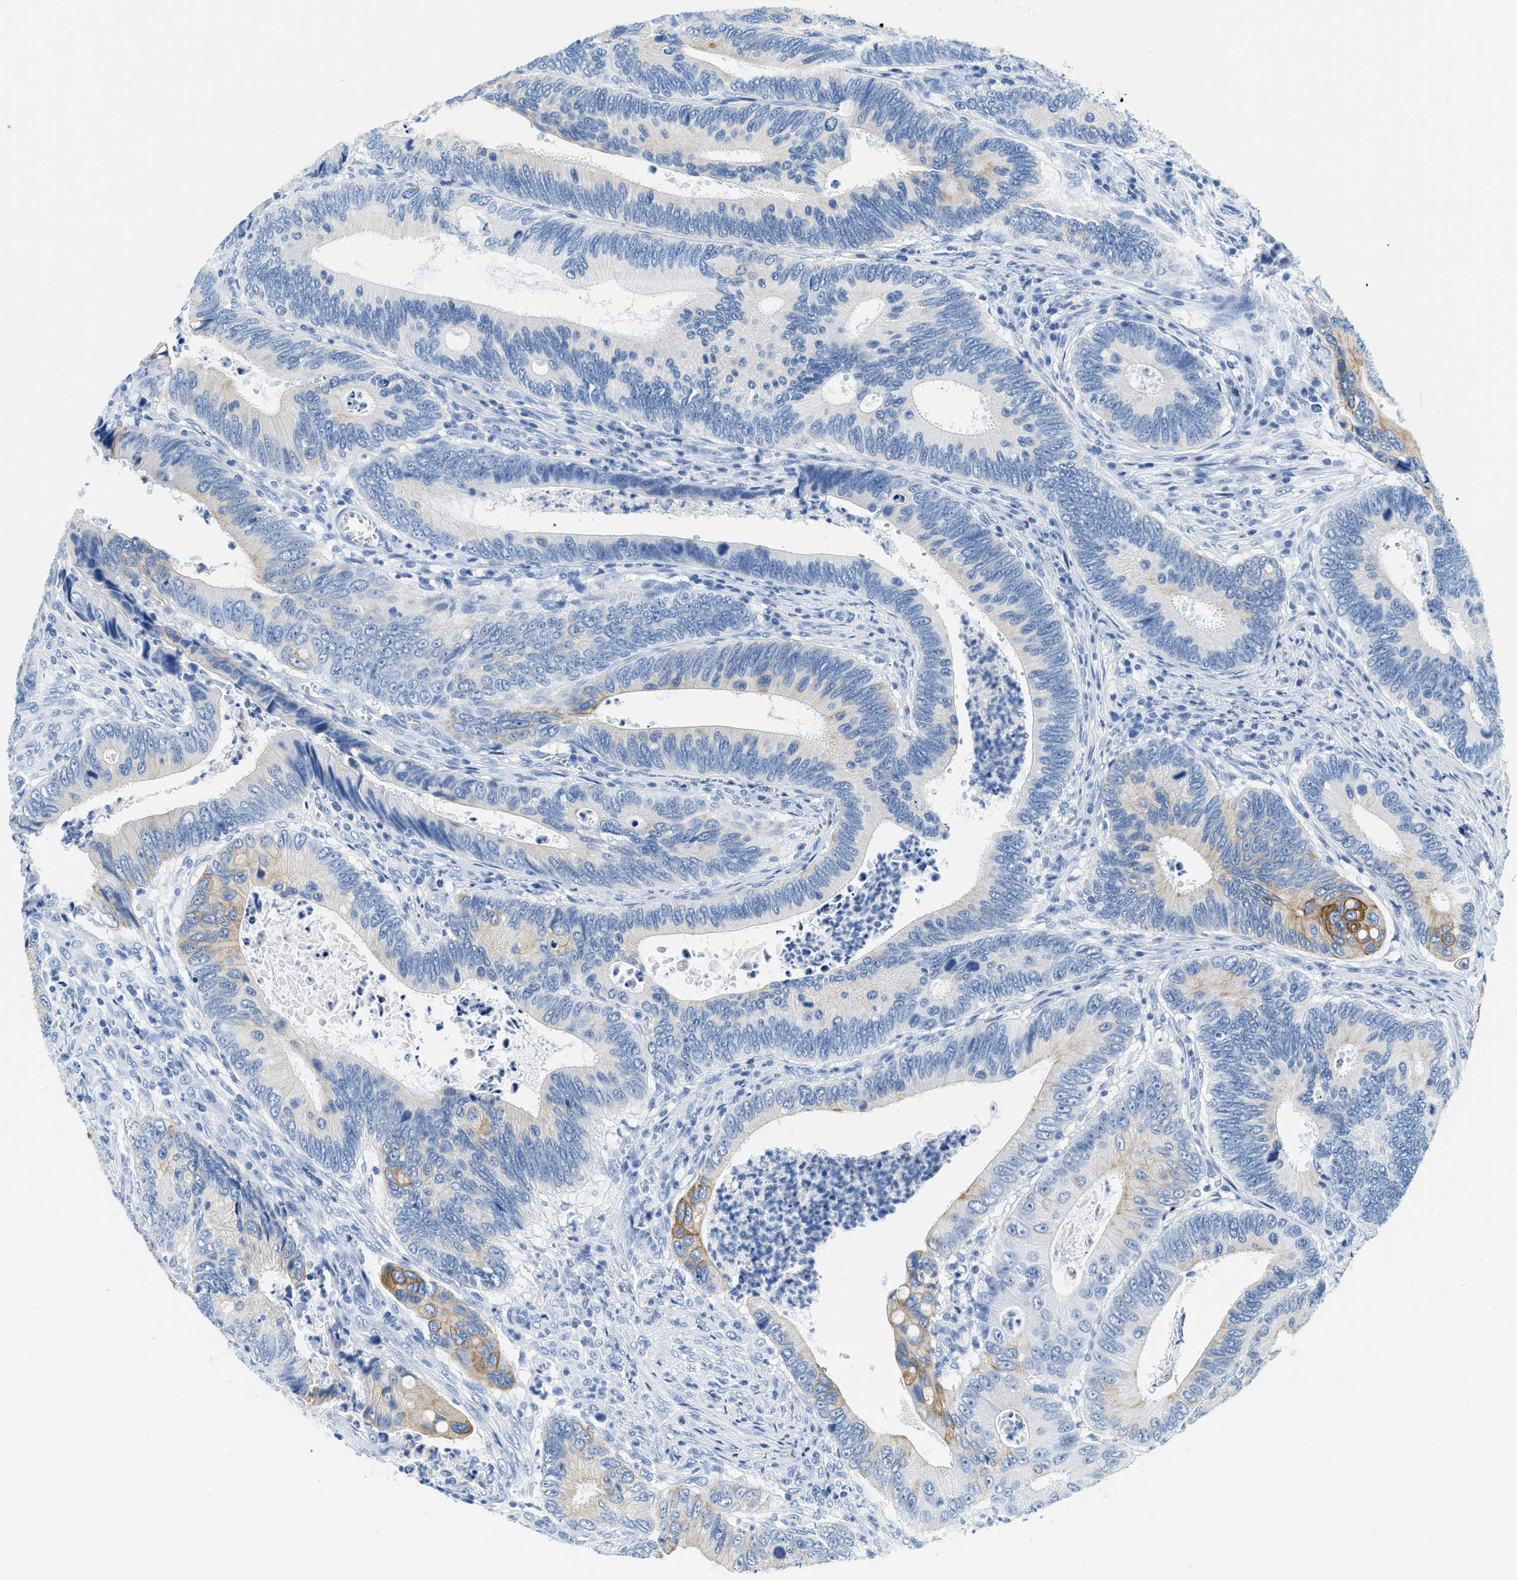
{"staining": {"intensity": "strong", "quantity": "<25%", "location": "cytoplasmic/membranous"}, "tissue": "colorectal cancer", "cell_type": "Tumor cells", "image_type": "cancer", "snomed": [{"axis": "morphology", "description": "Inflammation, NOS"}, {"axis": "morphology", "description": "Adenocarcinoma, NOS"}, {"axis": "topography", "description": "Colon"}], "caption": "The histopathology image demonstrates a brown stain indicating the presence of a protein in the cytoplasmic/membranous of tumor cells in adenocarcinoma (colorectal). Nuclei are stained in blue.", "gene": "STXBP2", "patient": {"sex": "male", "age": 72}}